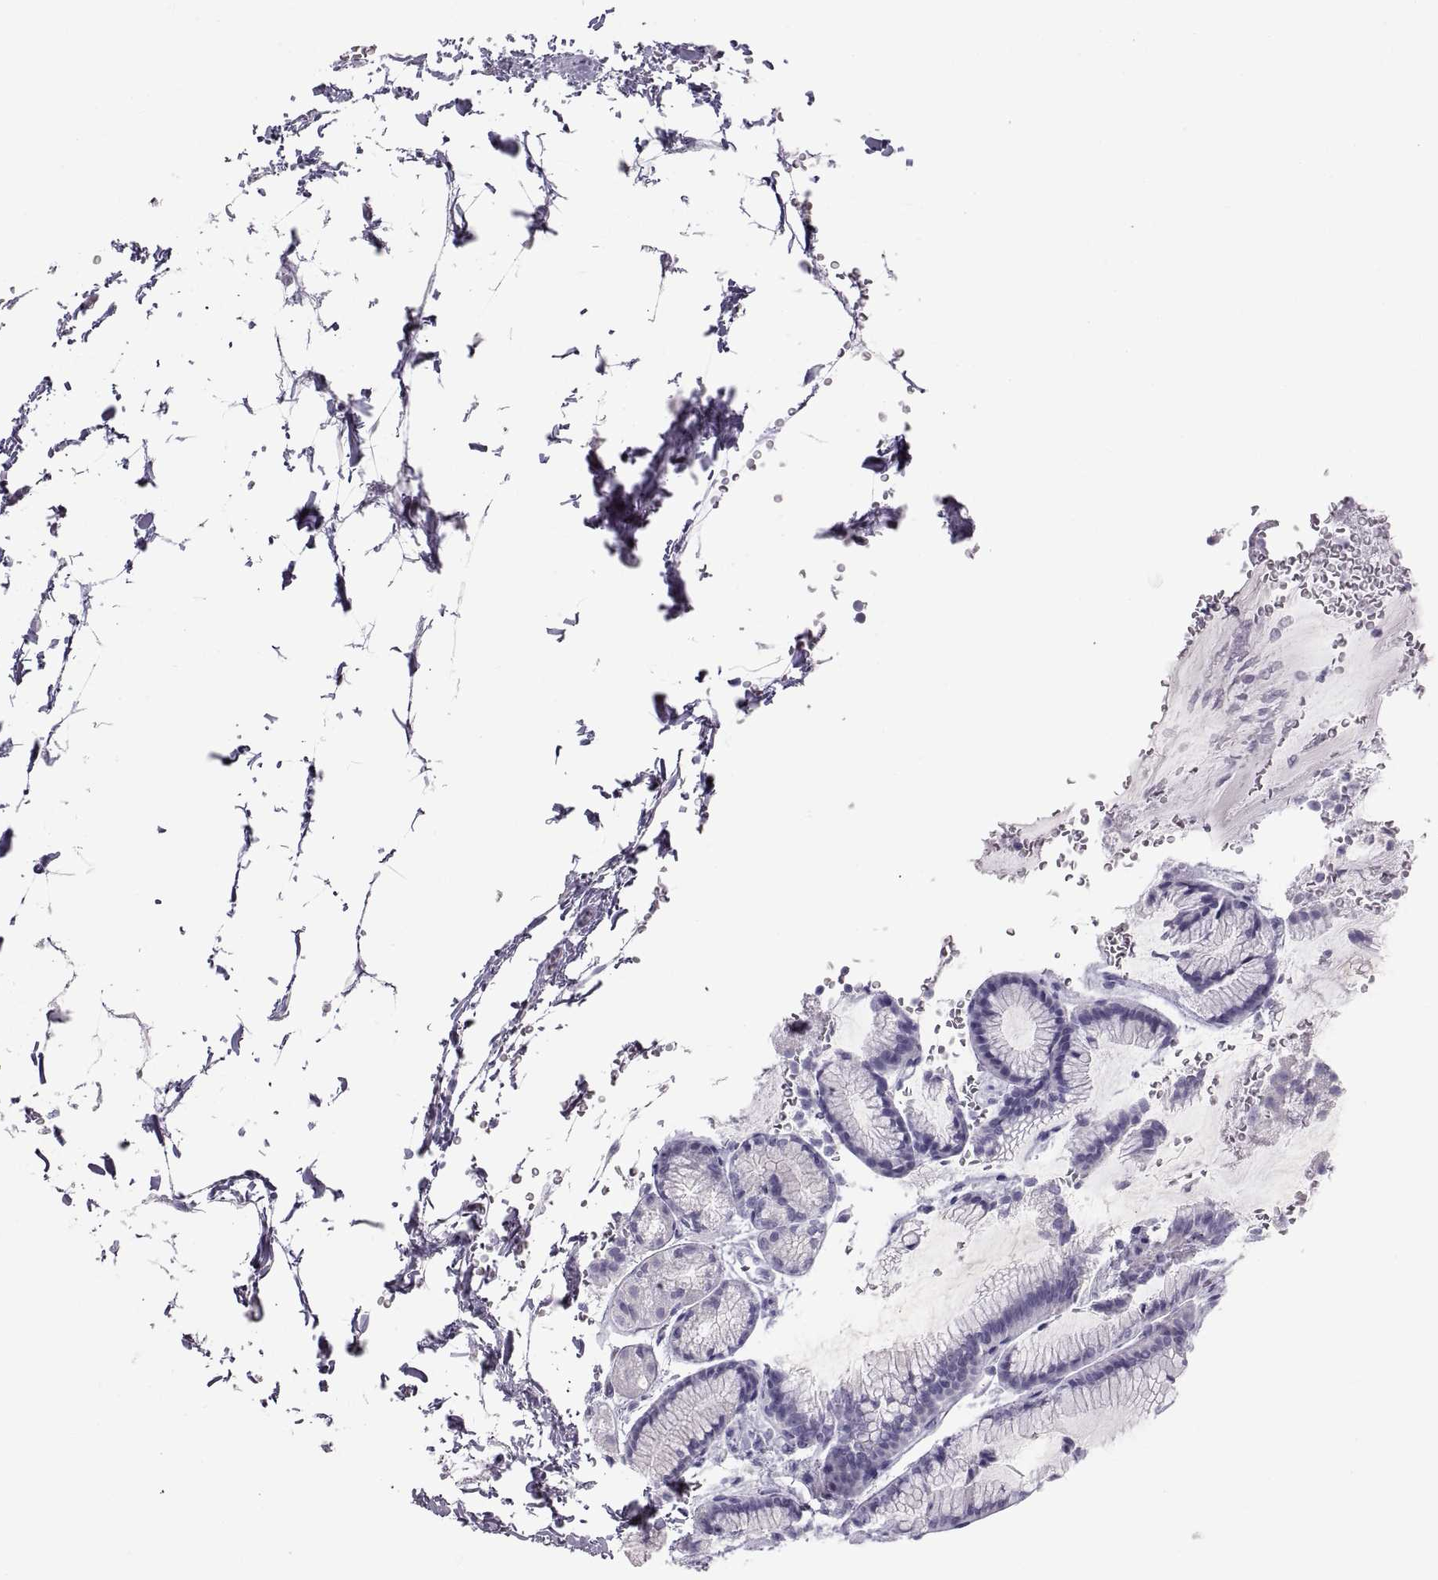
{"staining": {"intensity": "negative", "quantity": "none", "location": "none"}, "tissue": "stomach", "cell_type": "Glandular cells", "image_type": "normal", "snomed": [{"axis": "morphology", "description": "Normal tissue, NOS"}, {"axis": "morphology", "description": "Adenocarcinoma, NOS"}, {"axis": "morphology", "description": "Adenocarcinoma, High grade"}, {"axis": "topography", "description": "Stomach, upper"}, {"axis": "topography", "description": "Stomach"}], "caption": "Unremarkable stomach was stained to show a protein in brown. There is no significant staining in glandular cells.", "gene": "SEMG1", "patient": {"sex": "female", "age": 65}}